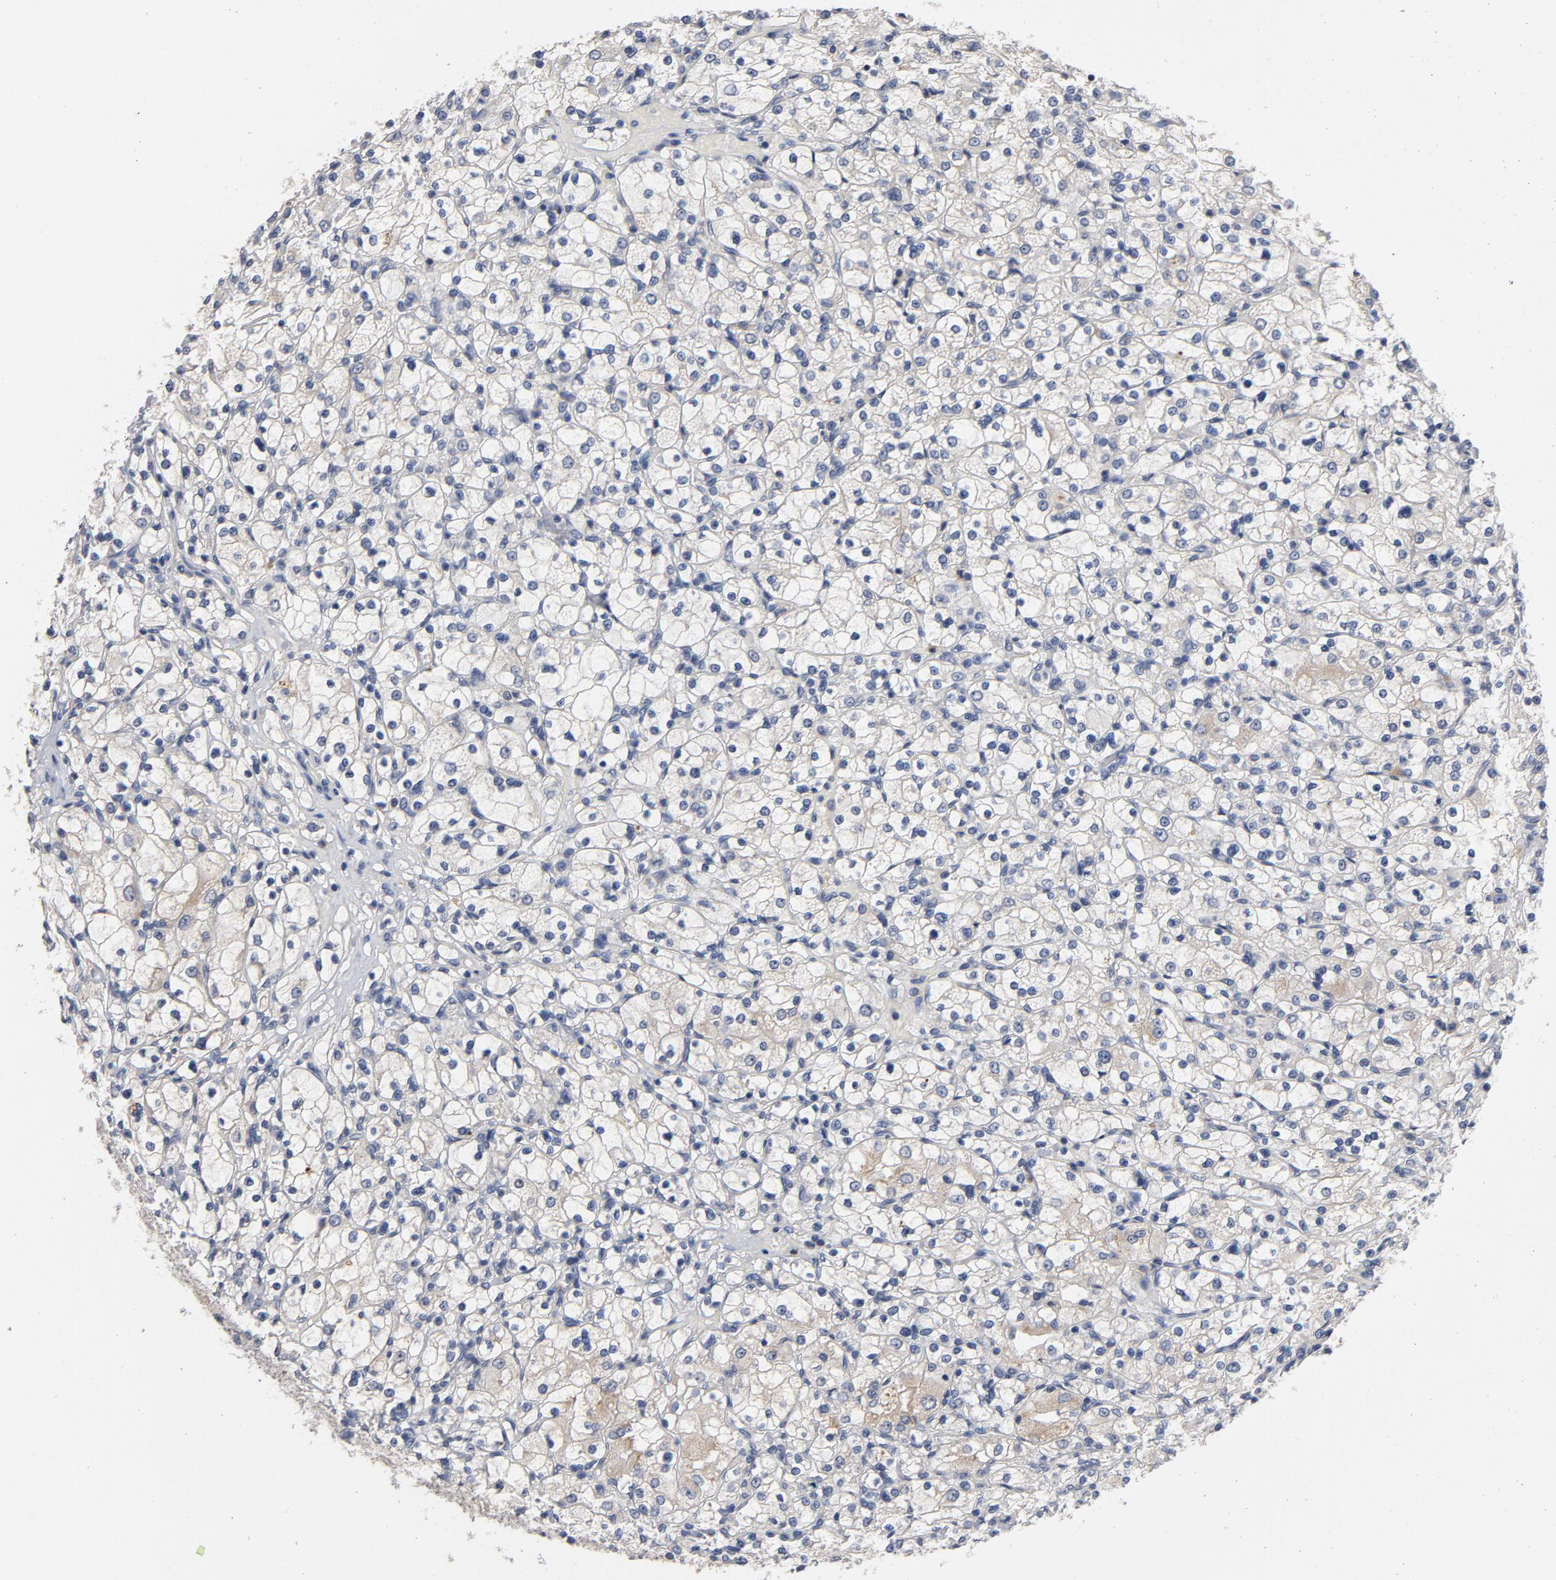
{"staining": {"intensity": "weak", "quantity": "<25%", "location": "cytoplasmic/membranous"}, "tissue": "renal cancer", "cell_type": "Tumor cells", "image_type": "cancer", "snomed": [{"axis": "morphology", "description": "Adenocarcinoma, NOS"}, {"axis": "topography", "description": "Kidney"}], "caption": "DAB immunohistochemical staining of renal cancer shows no significant staining in tumor cells.", "gene": "CCDC134", "patient": {"sex": "female", "age": 83}}